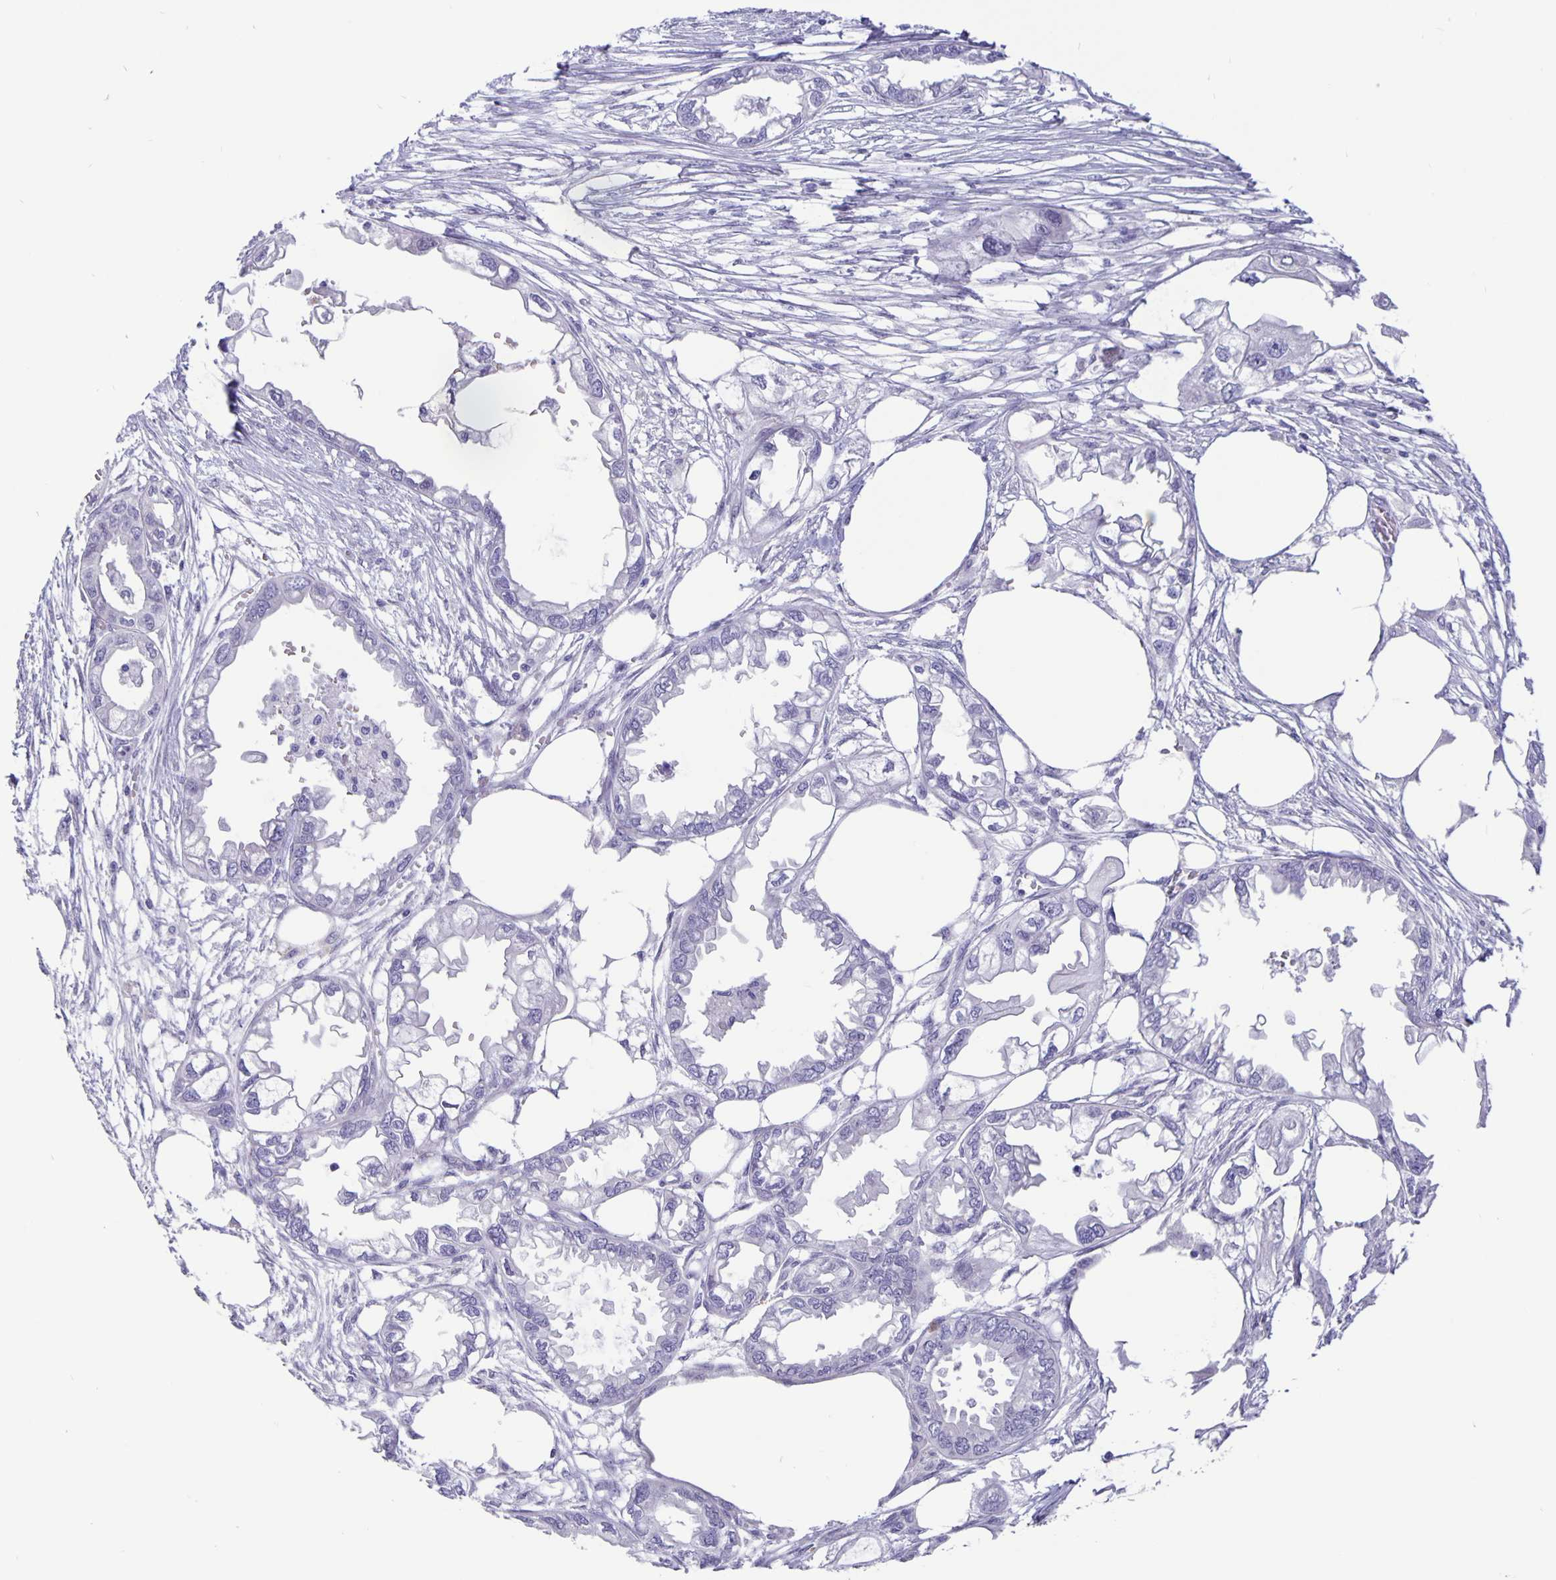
{"staining": {"intensity": "negative", "quantity": "none", "location": "none"}, "tissue": "endometrial cancer", "cell_type": "Tumor cells", "image_type": "cancer", "snomed": [{"axis": "morphology", "description": "Adenocarcinoma, NOS"}, {"axis": "morphology", "description": "Adenocarcinoma, metastatic, NOS"}, {"axis": "topography", "description": "Adipose tissue"}, {"axis": "topography", "description": "Endometrium"}], "caption": "Human endometrial cancer stained for a protein using IHC displays no expression in tumor cells.", "gene": "ERMN", "patient": {"sex": "female", "age": 67}}